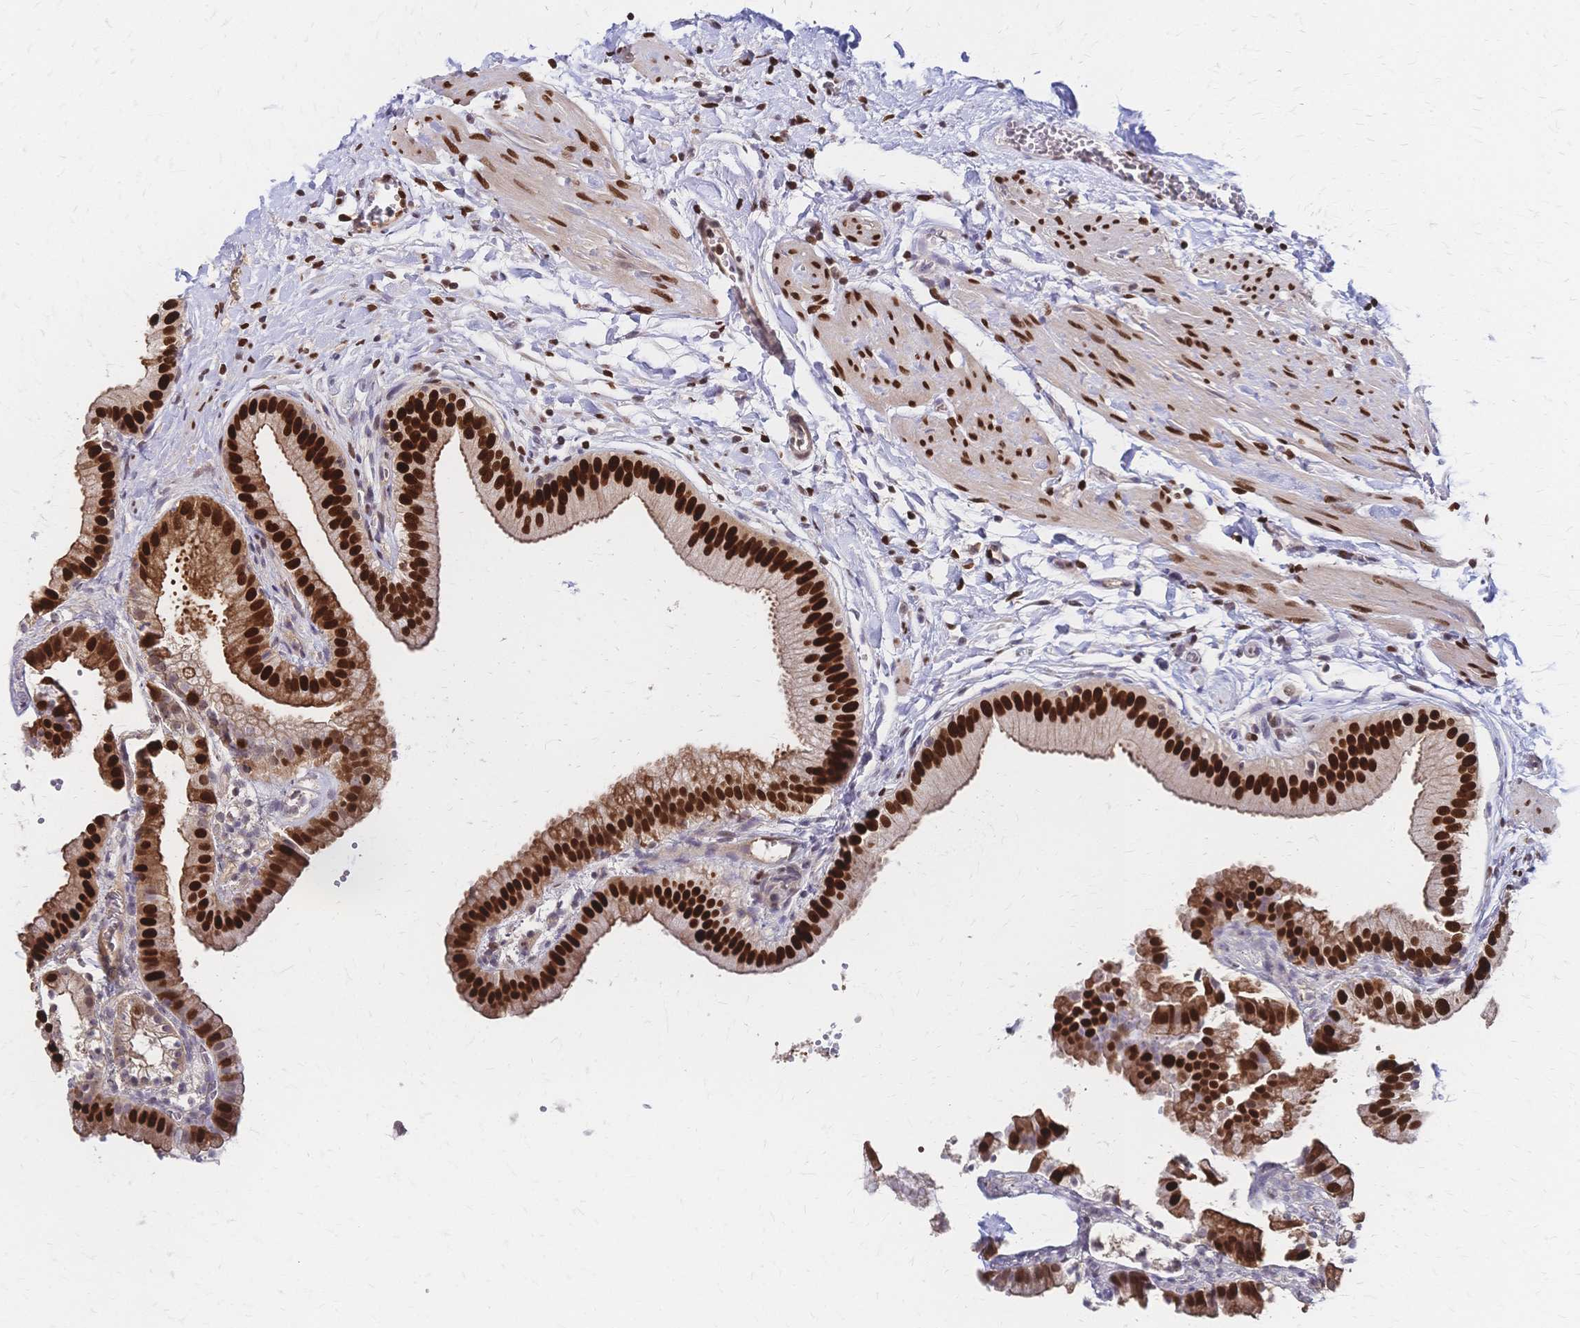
{"staining": {"intensity": "strong", "quantity": ">75%", "location": "cytoplasmic/membranous,nuclear"}, "tissue": "gallbladder", "cell_type": "Glandular cells", "image_type": "normal", "snomed": [{"axis": "morphology", "description": "Normal tissue, NOS"}, {"axis": "topography", "description": "Gallbladder"}], "caption": "A high-resolution image shows immunohistochemistry staining of normal gallbladder, which shows strong cytoplasmic/membranous,nuclear expression in about >75% of glandular cells.", "gene": "HDGF", "patient": {"sex": "female", "age": 63}}